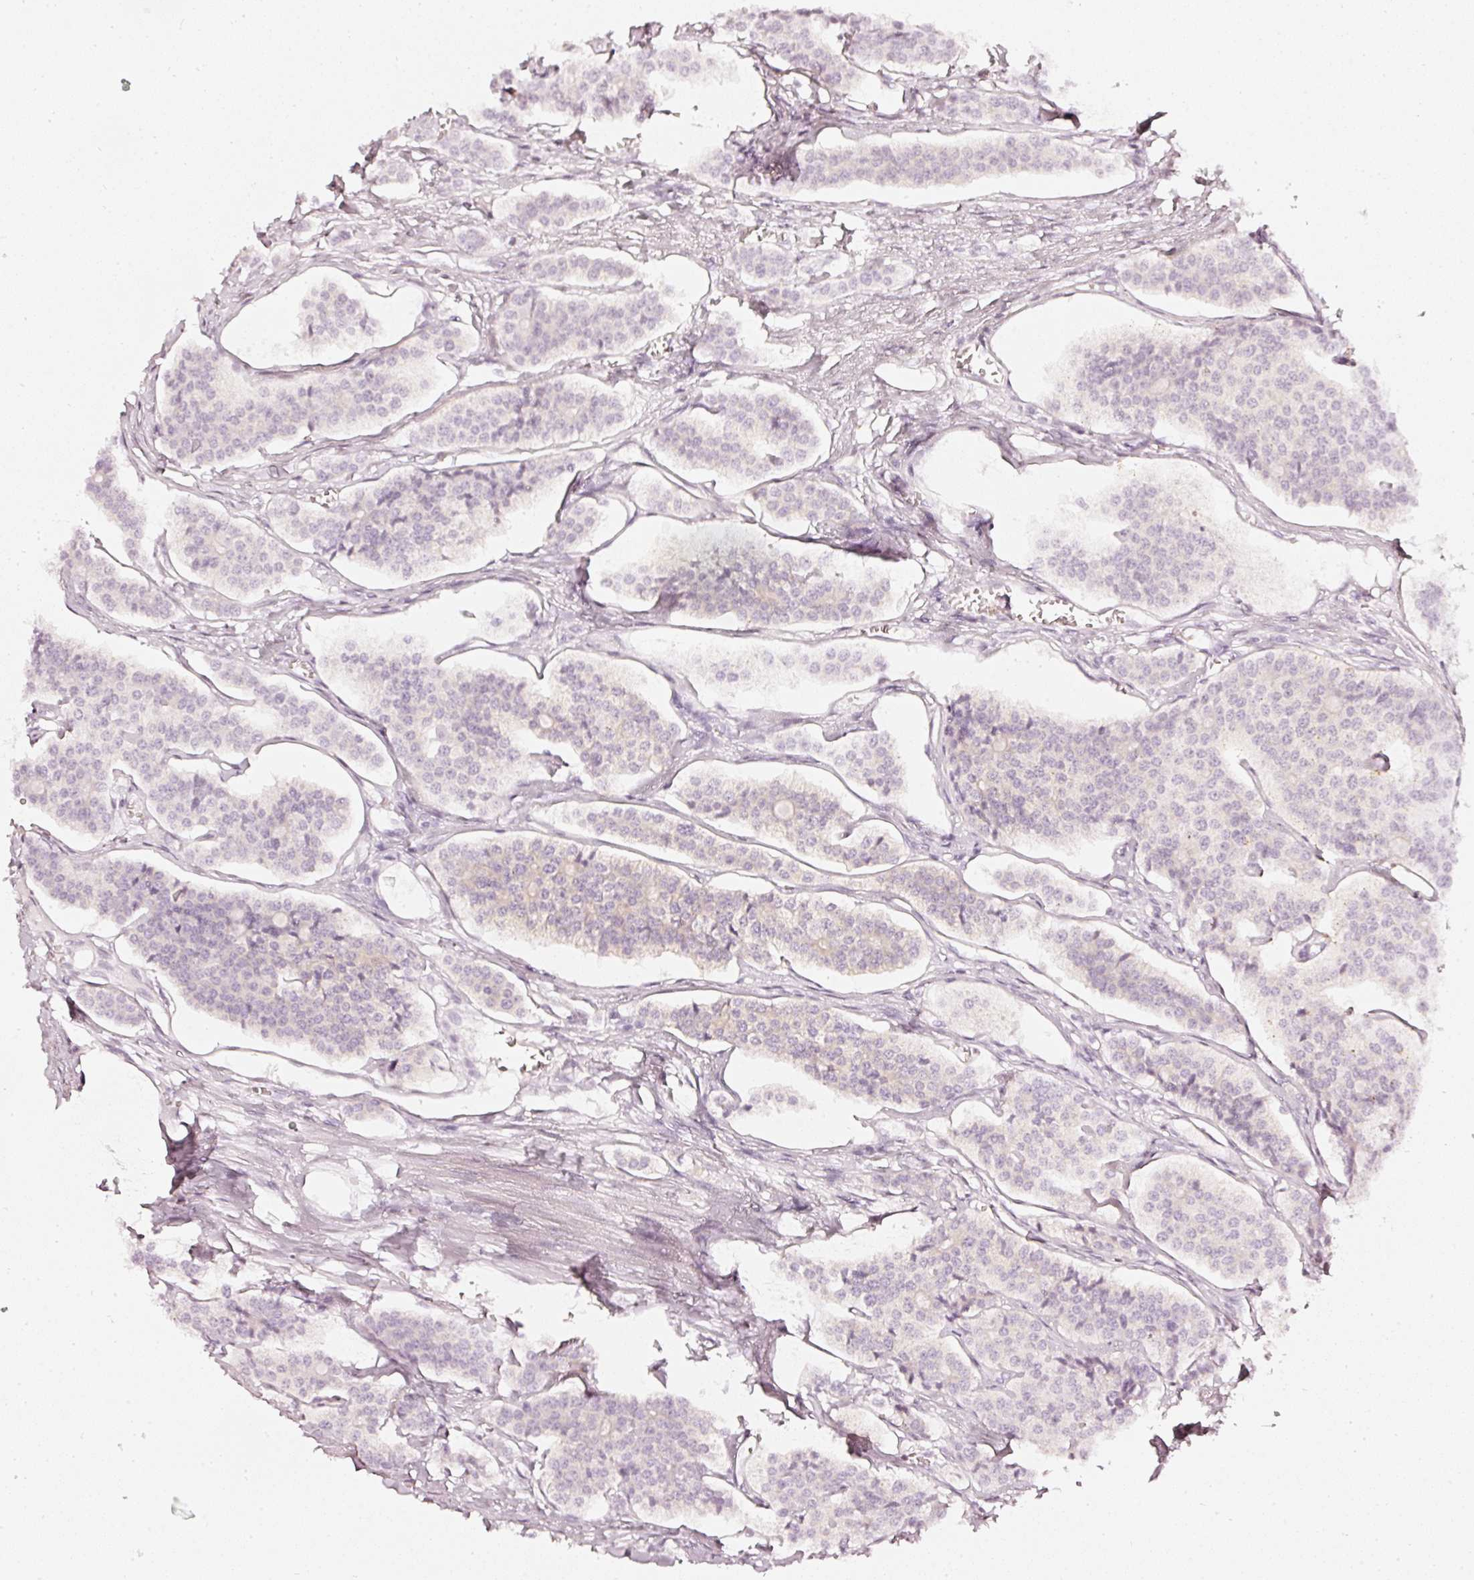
{"staining": {"intensity": "negative", "quantity": "none", "location": "none"}, "tissue": "carcinoid", "cell_type": "Tumor cells", "image_type": "cancer", "snomed": [{"axis": "morphology", "description": "Carcinoid, malignant, NOS"}, {"axis": "topography", "description": "Small intestine"}], "caption": "DAB (3,3'-diaminobenzidine) immunohistochemical staining of human malignant carcinoid displays no significant expression in tumor cells. (DAB (3,3'-diaminobenzidine) IHC visualized using brightfield microscopy, high magnification).", "gene": "CNP", "patient": {"sex": "male", "age": 63}}